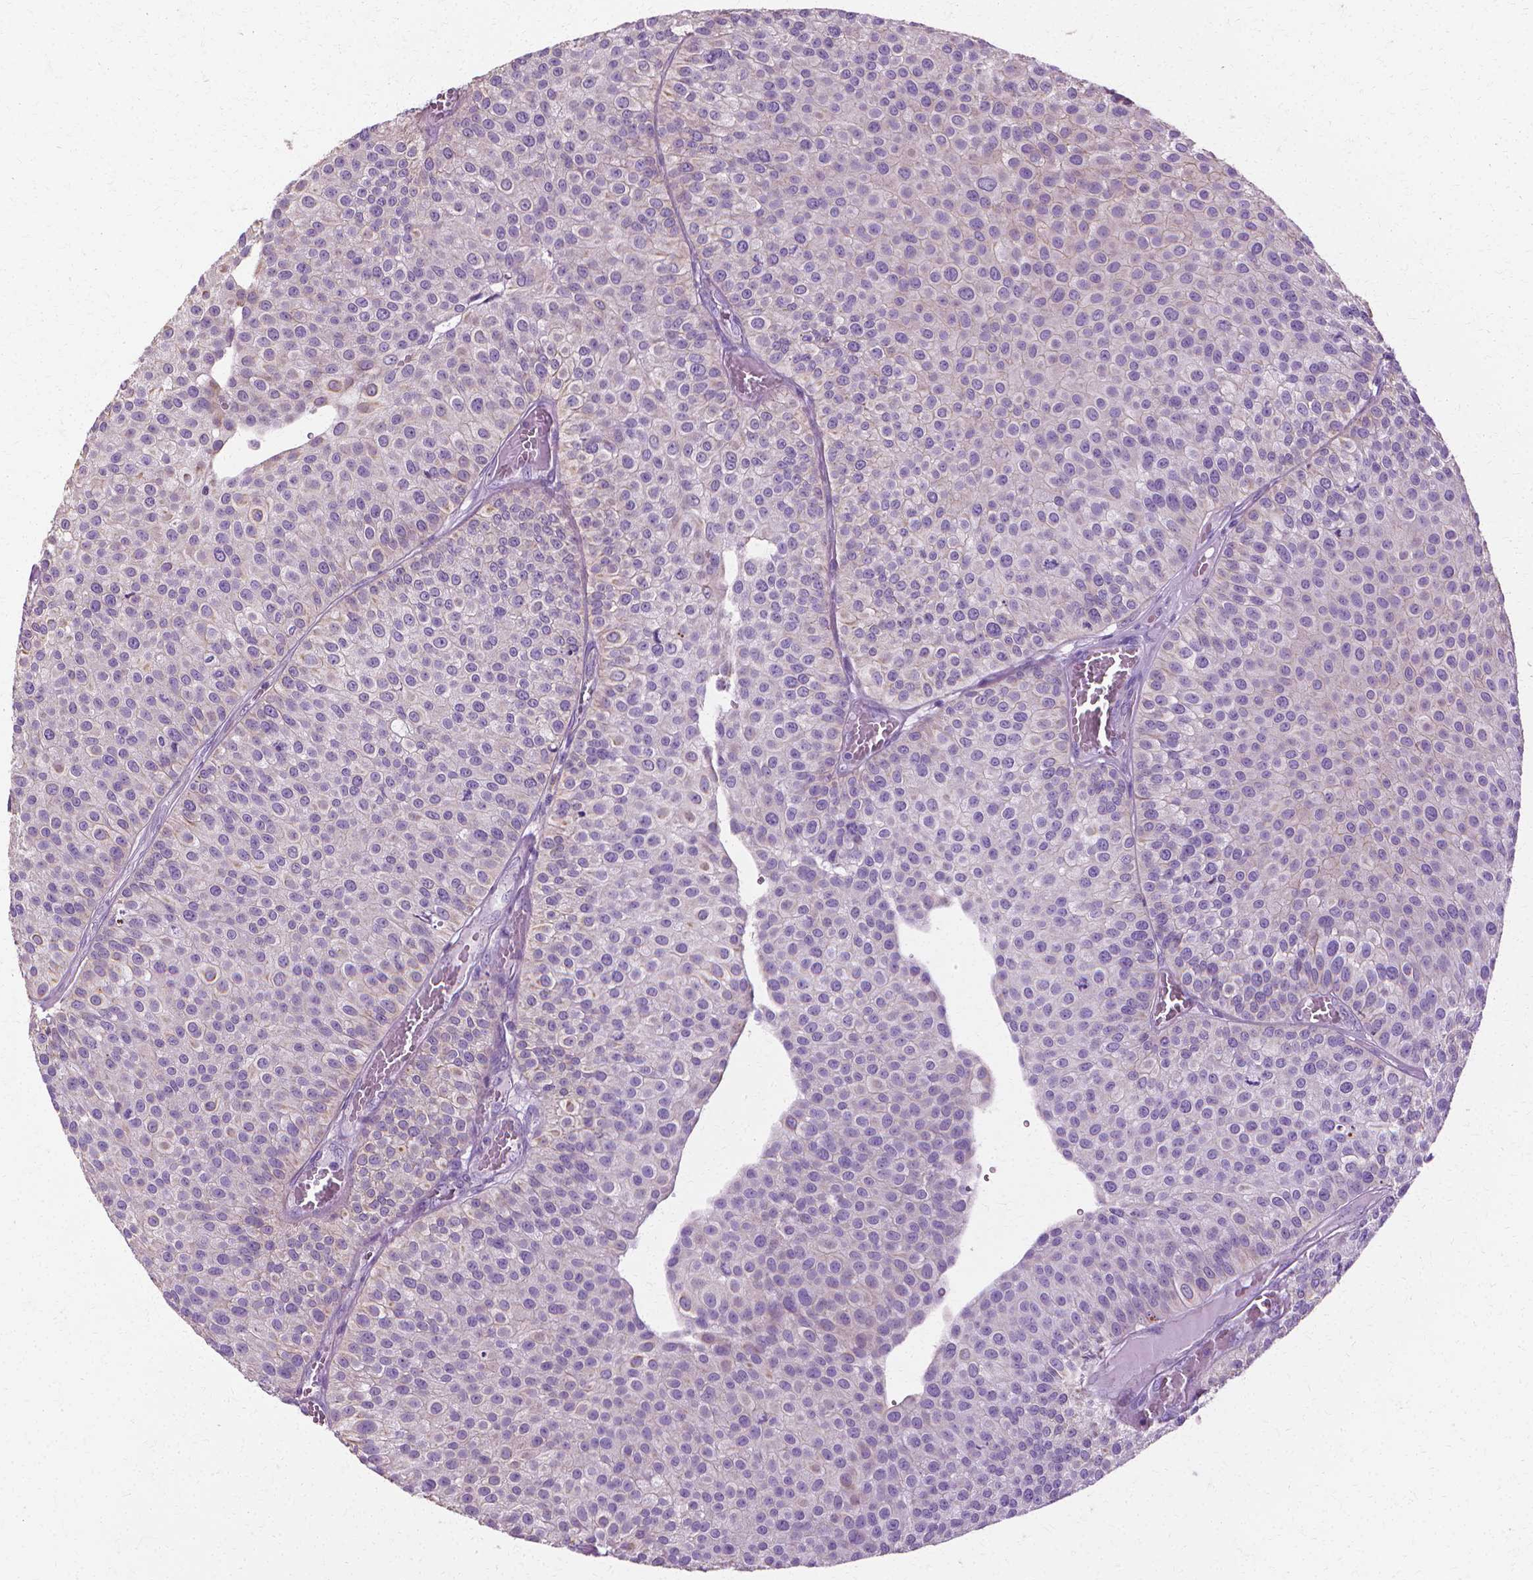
{"staining": {"intensity": "negative", "quantity": "none", "location": "none"}, "tissue": "urothelial cancer", "cell_type": "Tumor cells", "image_type": "cancer", "snomed": [{"axis": "morphology", "description": "Urothelial carcinoma, Low grade"}, {"axis": "topography", "description": "Urinary bladder"}], "caption": "Immunohistochemistry of low-grade urothelial carcinoma demonstrates no staining in tumor cells.", "gene": "CFAP157", "patient": {"sex": "female", "age": 87}}